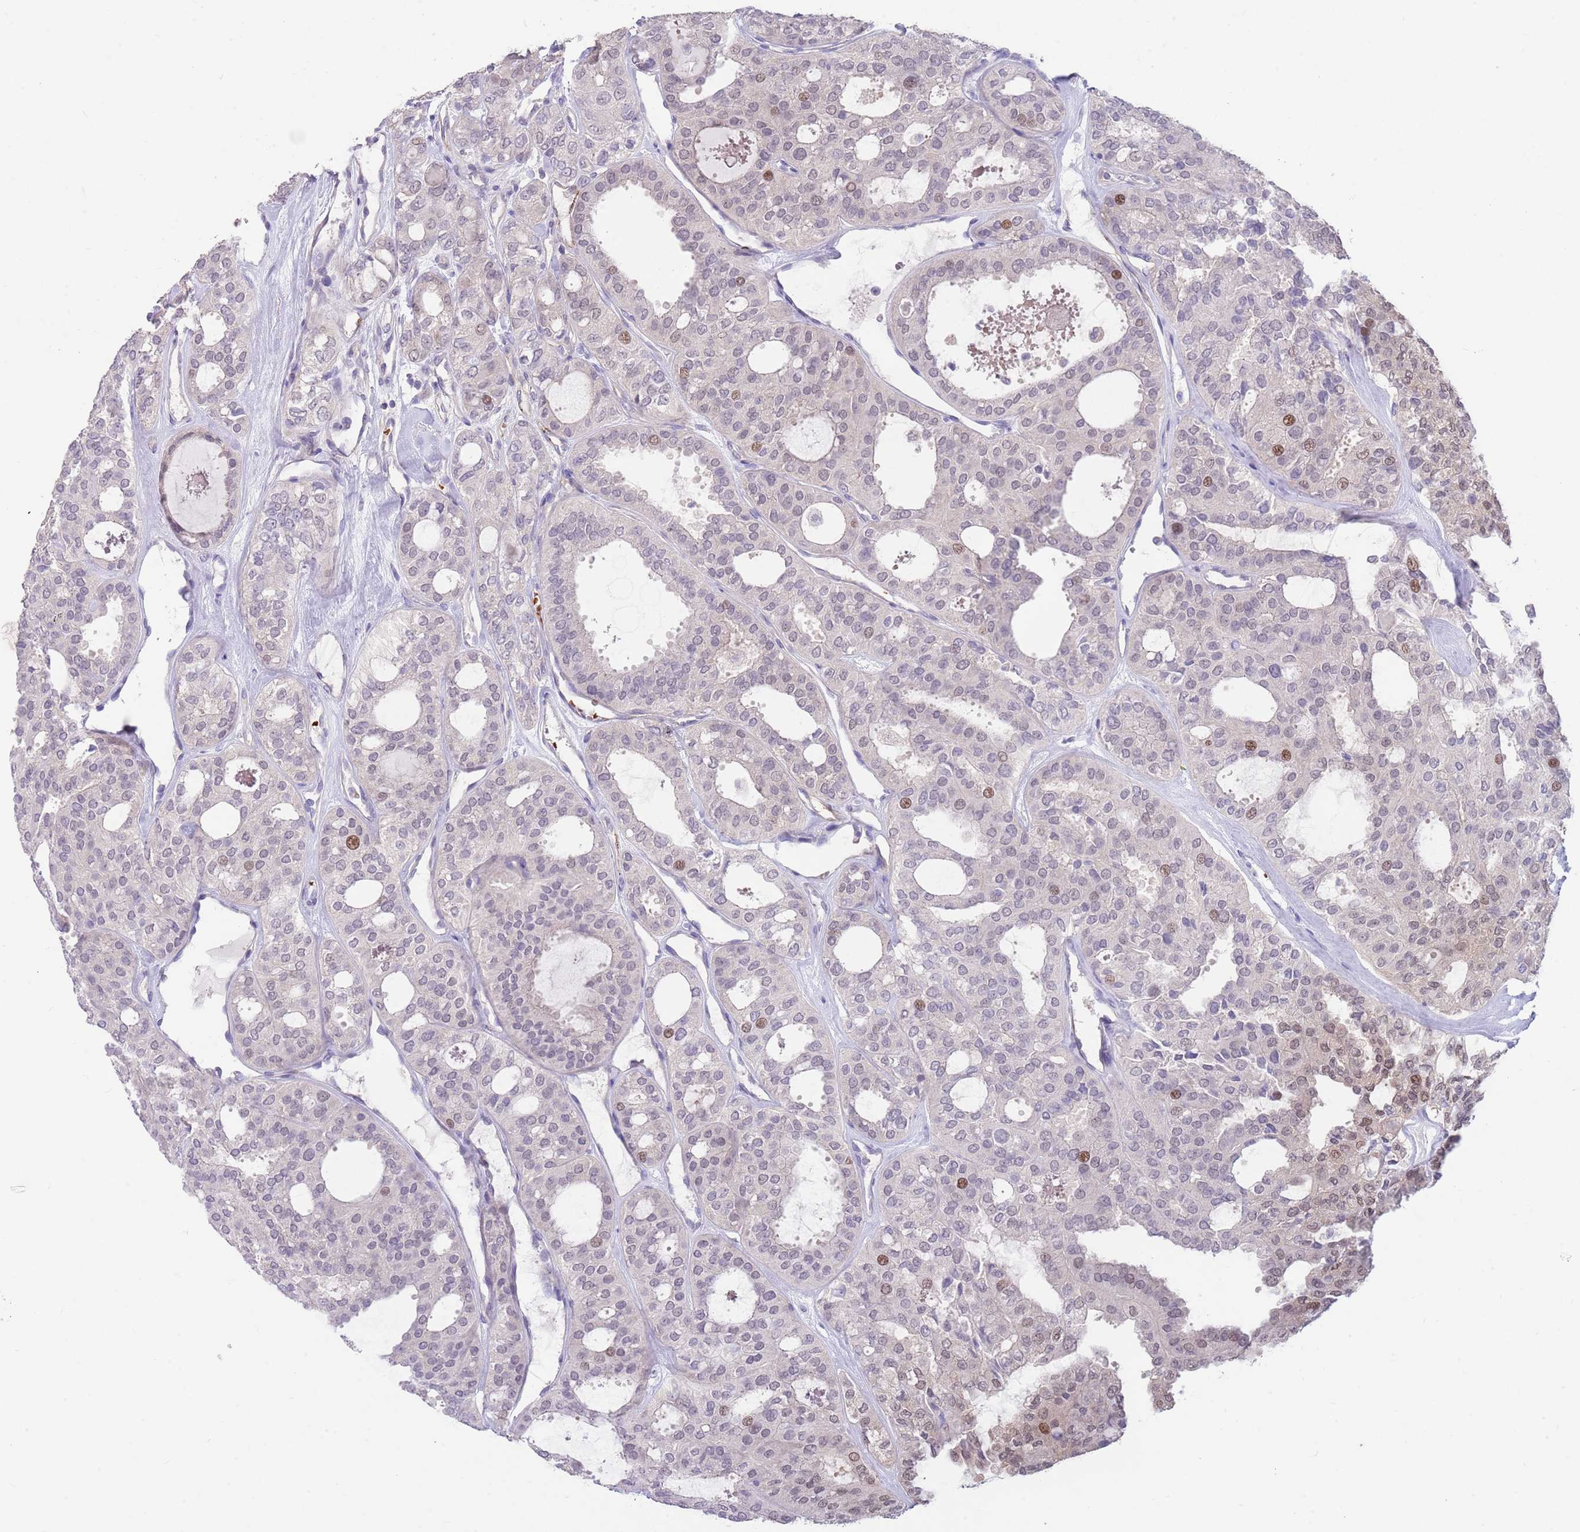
{"staining": {"intensity": "moderate", "quantity": "<25%", "location": "nuclear"}, "tissue": "thyroid cancer", "cell_type": "Tumor cells", "image_type": "cancer", "snomed": [{"axis": "morphology", "description": "Follicular adenoma carcinoma, NOS"}, {"axis": "topography", "description": "Thyroid gland"}], "caption": "Thyroid cancer (follicular adenoma carcinoma) stained for a protein (brown) displays moderate nuclear positive staining in approximately <25% of tumor cells.", "gene": "ZNF14", "patient": {"sex": "male", "age": 75}}